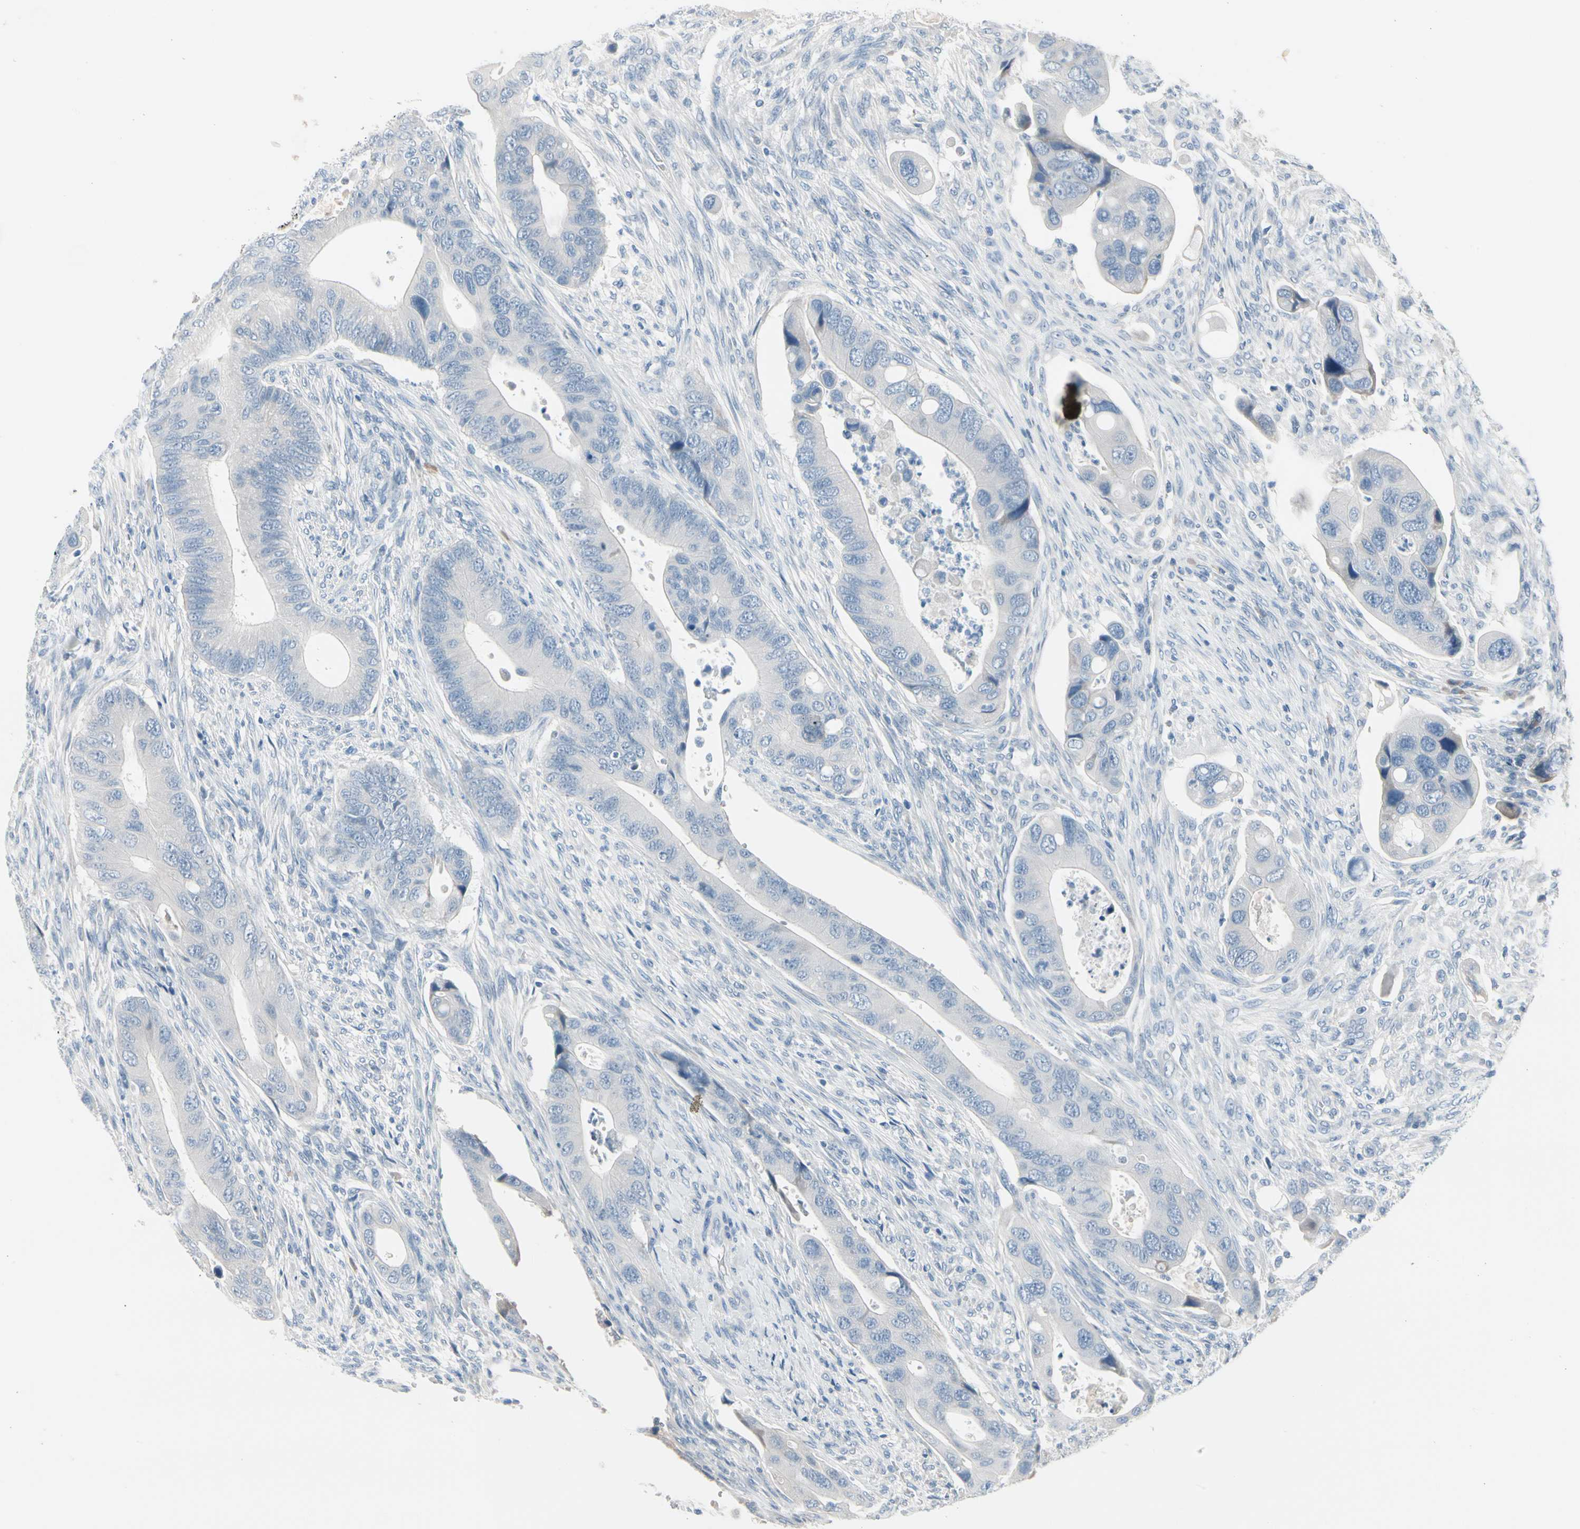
{"staining": {"intensity": "negative", "quantity": "none", "location": "none"}, "tissue": "colorectal cancer", "cell_type": "Tumor cells", "image_type": "cancer", "snomed": [{"axis": "morphology", "description": "Adenocarcinoma, NOS"}, {"axis": "topography", "description": "Rectum"}], "caption": "A high-resolution micrograph shows immunohistochemistry (IHC) staining of adenocarcinoma (colorectal), which reveals no significant staining in tumor cells.", "gene": "PGR", "patient": {"sex": "female", "age": 57}}